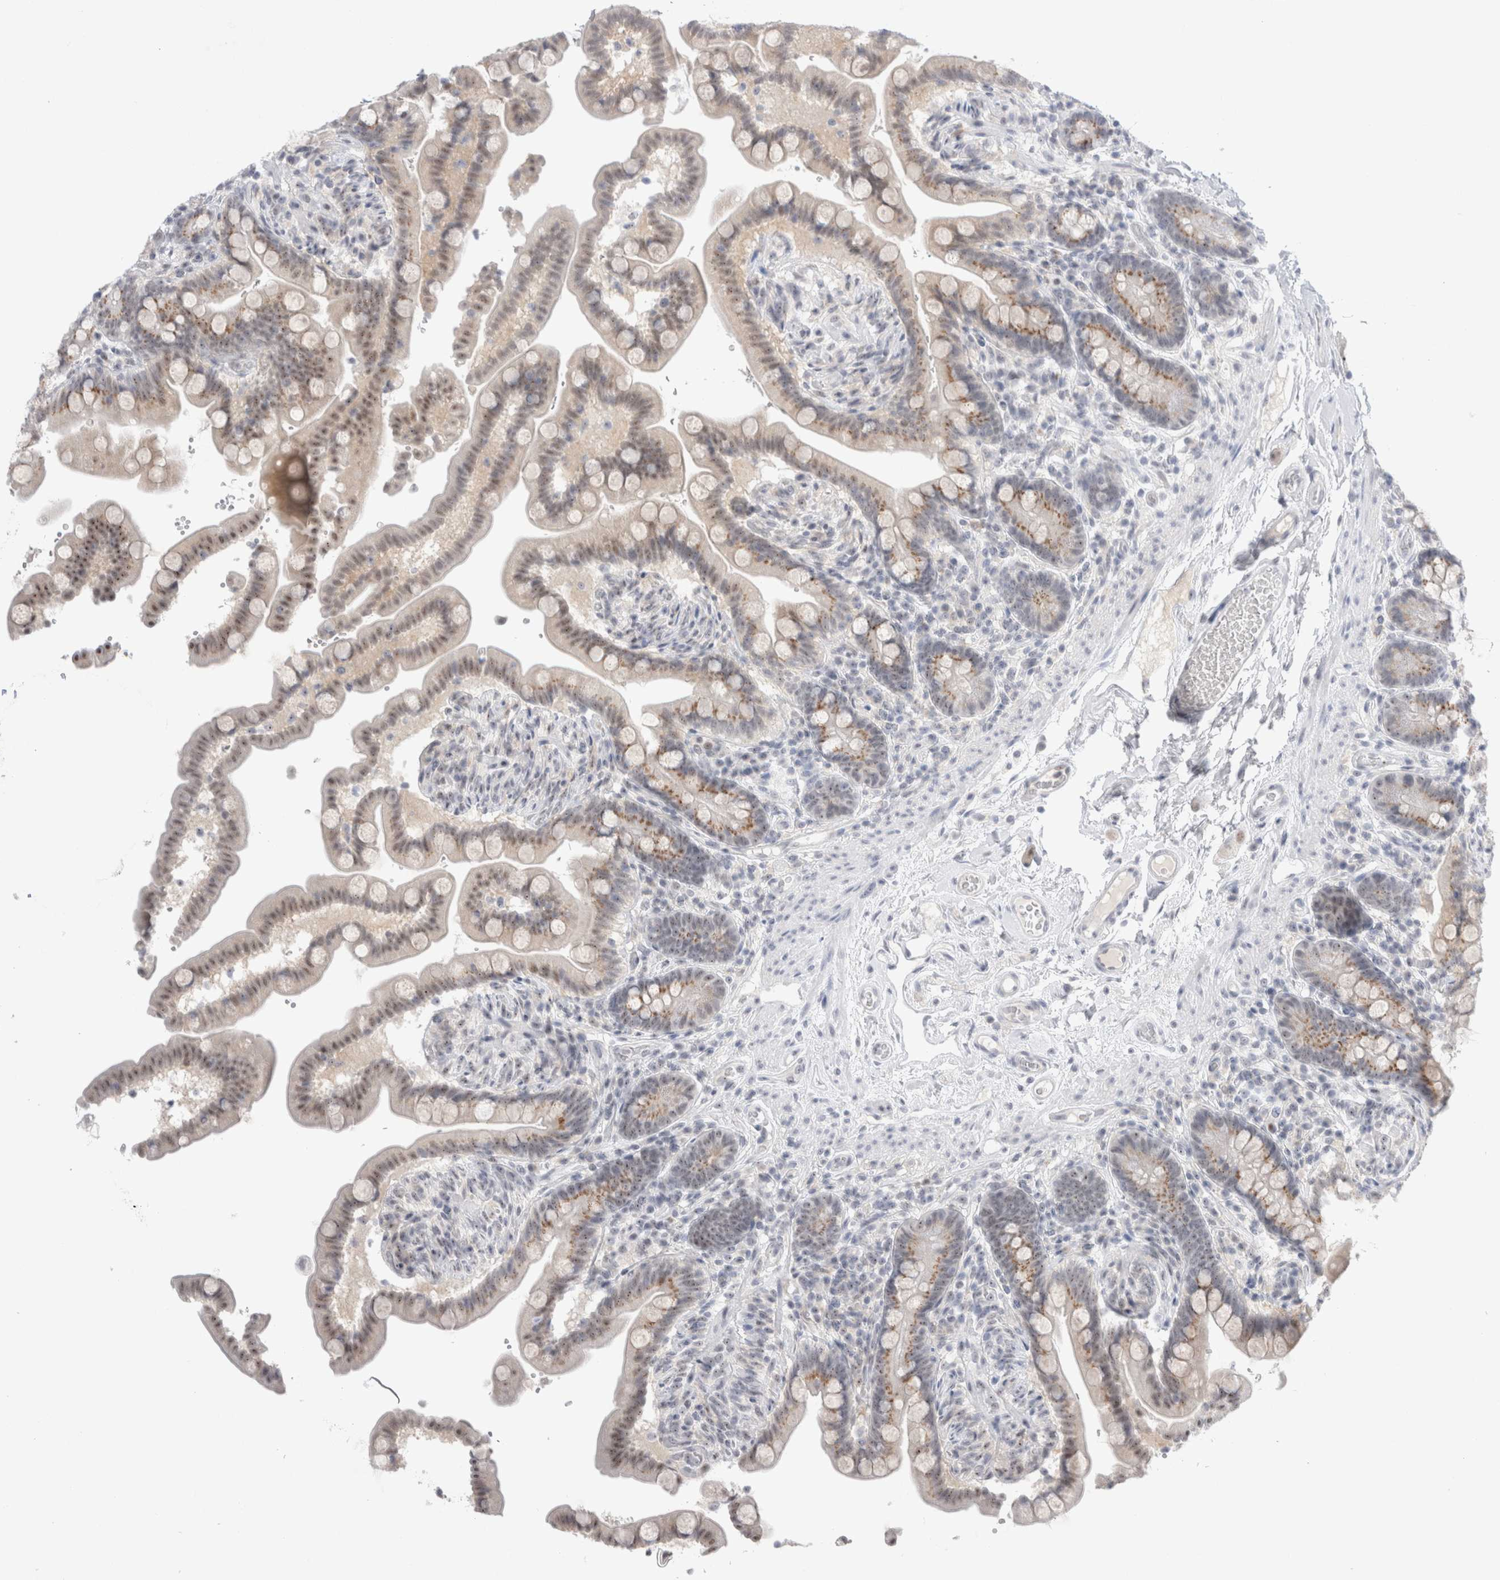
{"staining": {"intensity": "negative", "quantity": "none", "location": "none"}, "tissue": "colon", "cell_type": "Endothelial cells", "image_type": "normal", "snomed": [{"axis": "morphology", "description": "Normal tissue, NOS"}, {"axis": "topography", "description": "Smooth muscle"}, {"axis": "topography", "description": "Colon"}], "caption": "The histopathology image reveals no significant positivity in endothelial cells of colon. (Immunohistochemistry, brightfield microscopy, high magnification).", "gene": "CERS5", "patient": {"sex": "male", "age": 73}}